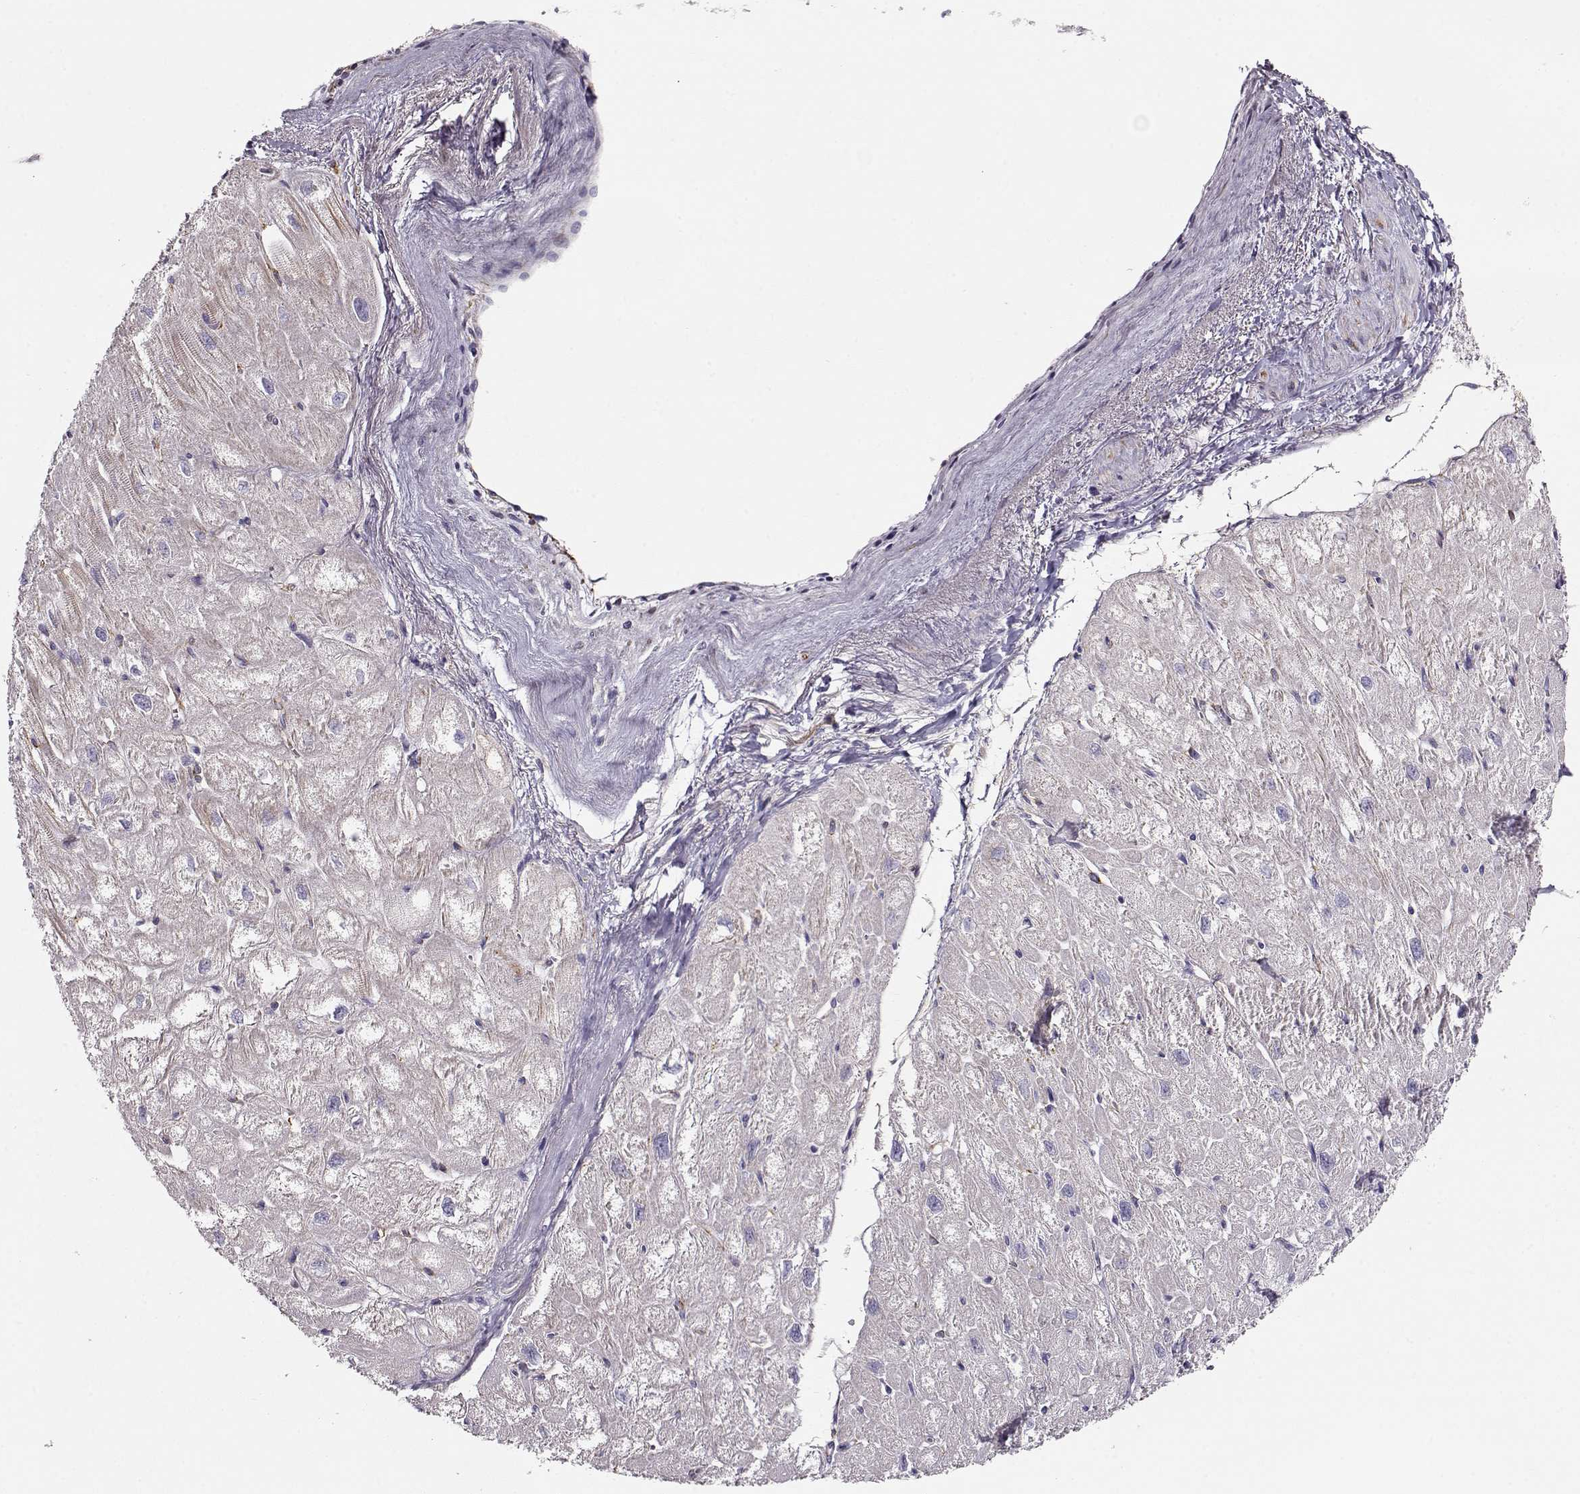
{"staining": {"intensity": "moderate", "quantity": "<25%", "location": "cytoplasmic/membranous"}, "tissue": "heart muscle", "cell_type": "Cardiomyocytes", "image_type": "normal", "snomed": [{"axis": "morphology", "description": "Normal tissue, NOS"}, {"axis": "topography", "description": "Heart"}], "caption": "Immunohistochemistry micrograph of unremarkable heart muscle stained for a protein (brown), which reveals low levels of moderate cytoplasmic/membranous expression in approximately <25% of cardiomyocytes.", "gene": "RBM44", "patient": {"sex": "male", "age": 61}}